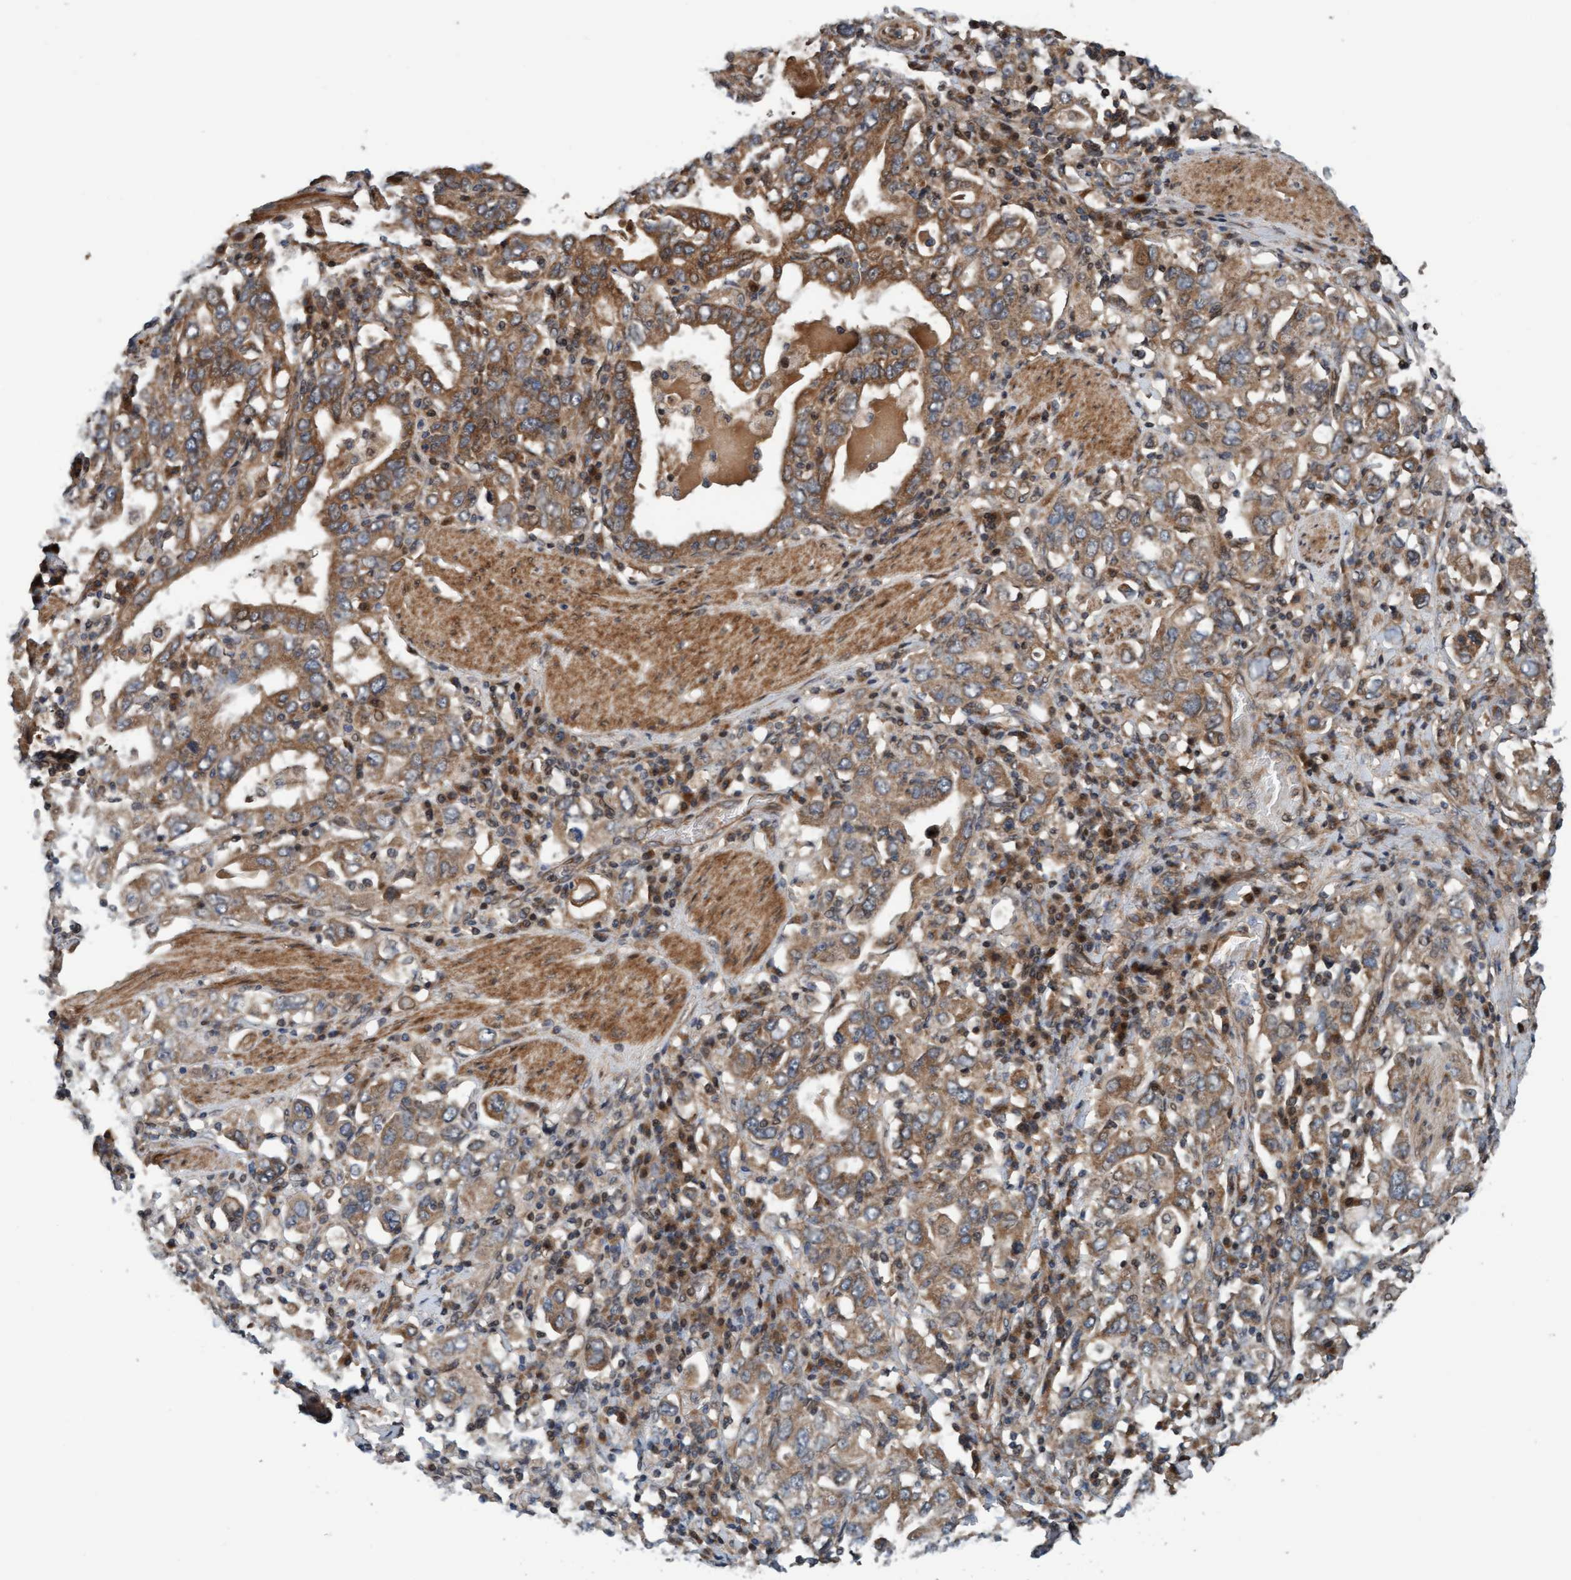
{"staining": {"intensity": "weak", "quantity": ">75%", "location": "cytoplasmic/membranous"}, "tissue": "stomach cancer", "cell_type": "Tumor cells", "image_type": "cancer", "snomed": [{"axis": "morphology", "description": "Adenocarcinoma, NOS"}, {"axis": "topography", "description": "Stomach, upper"}], "caption": "Adenocarcinoma (stomach) stained with DAB IHC displays low levels of weak cytoplasmic/membranous staining in approximately >75% of tumor cells. Immunohistochemistry stains the protein of interest in brown and the nuclei are stained blue.", "gene": "MLXIP", "patient": {"sex": "male", "age": 62}}